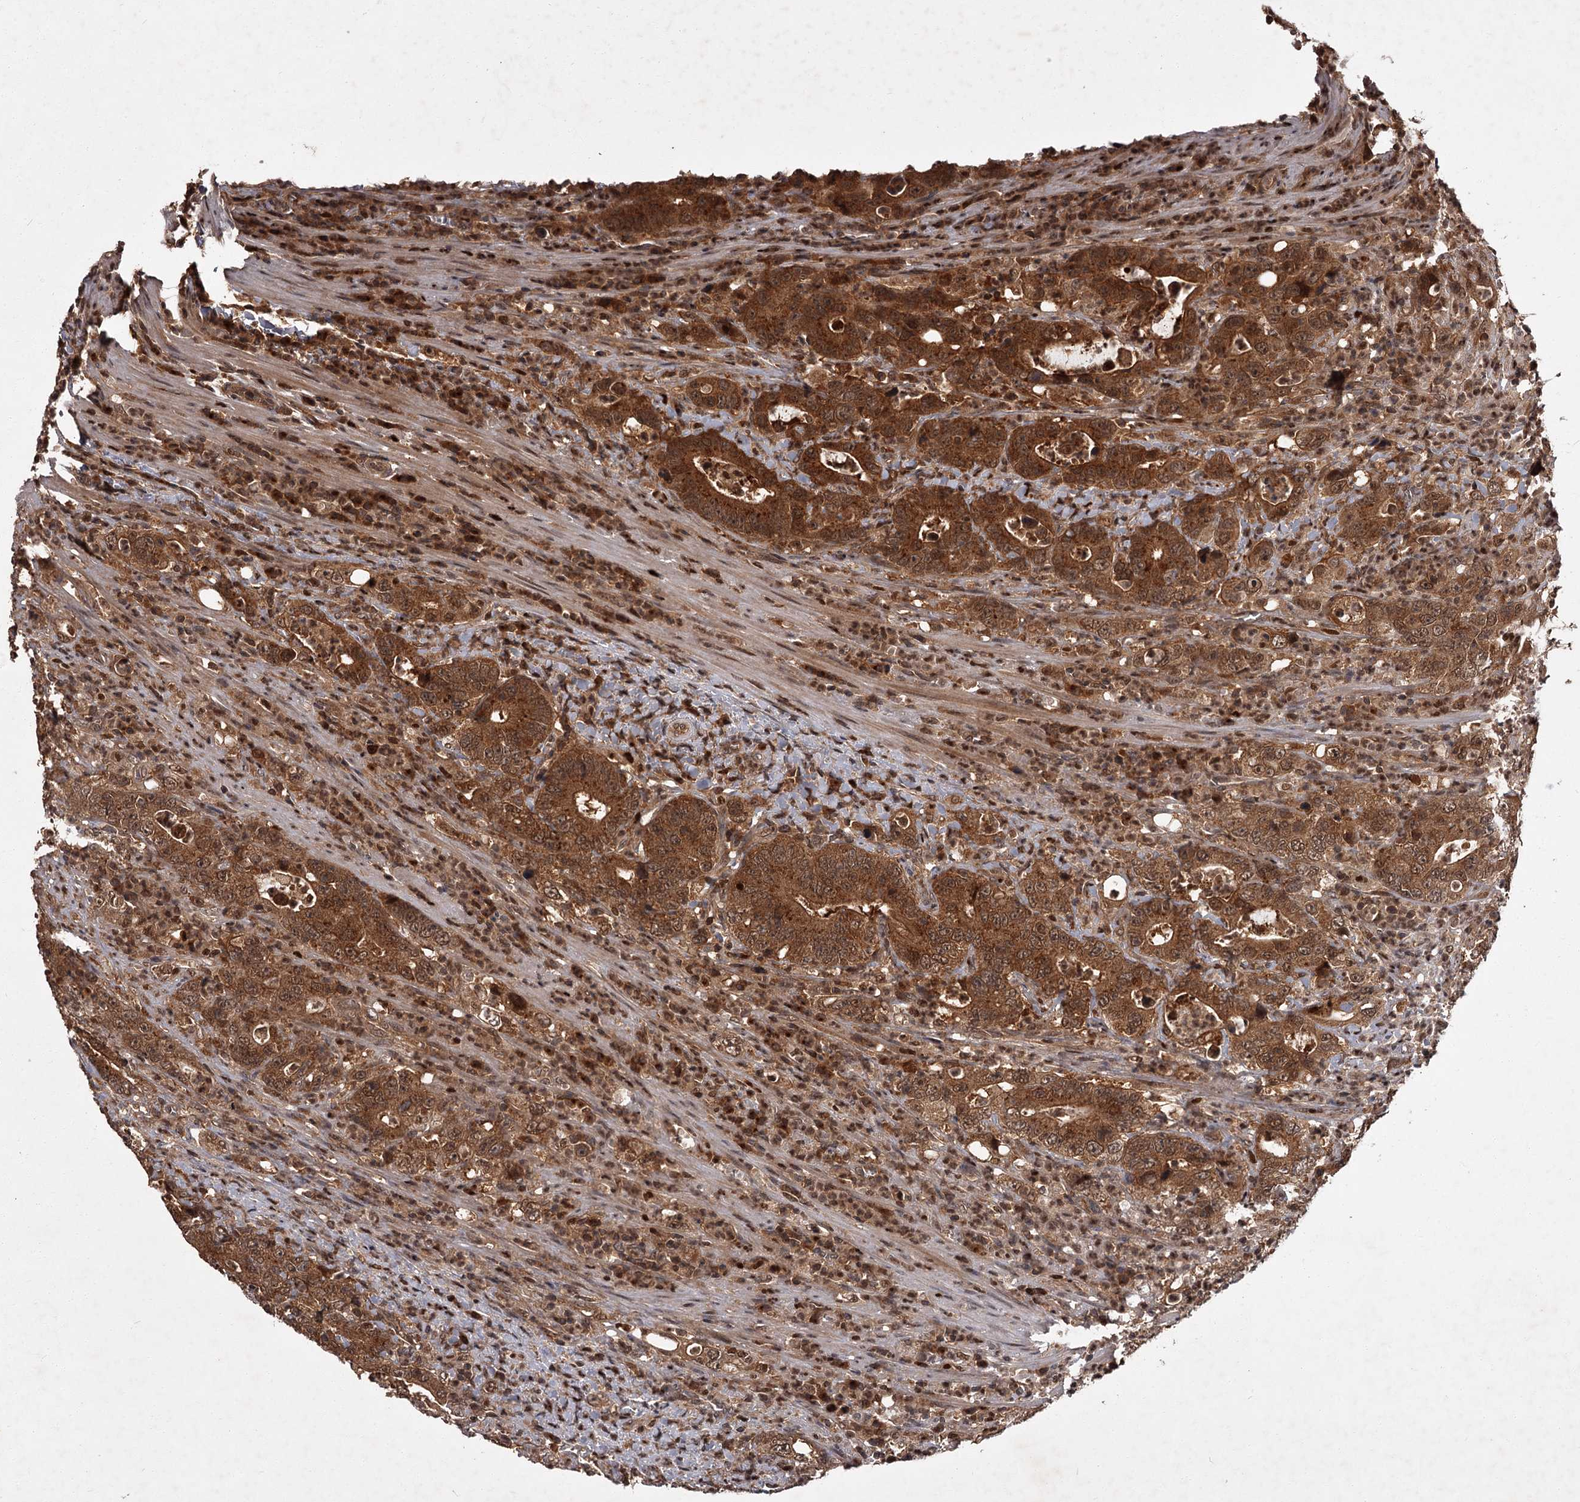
{"staining": {"intensity": "strong", "quantity": ">75%", "location": "cytoplasmic/membranous"}, "tissue": "colorectal cancer", "cell_type": "Tumor cells", "image_type": "cancer", "snomed": [{"axis": "morphology", "description": "Adenocarcinoma, NOS"}, {"axis": "topography", "description": "Colon"}], "caption": "The photomicrograph displays staining of colorectal cancer (adenocarcinoma), revealing strong cytoplasmic/membranous protein expression (brown color) within tumor cells.", "gene": "TBC1D23", "patient": {"sex": "female", "age": 75}}